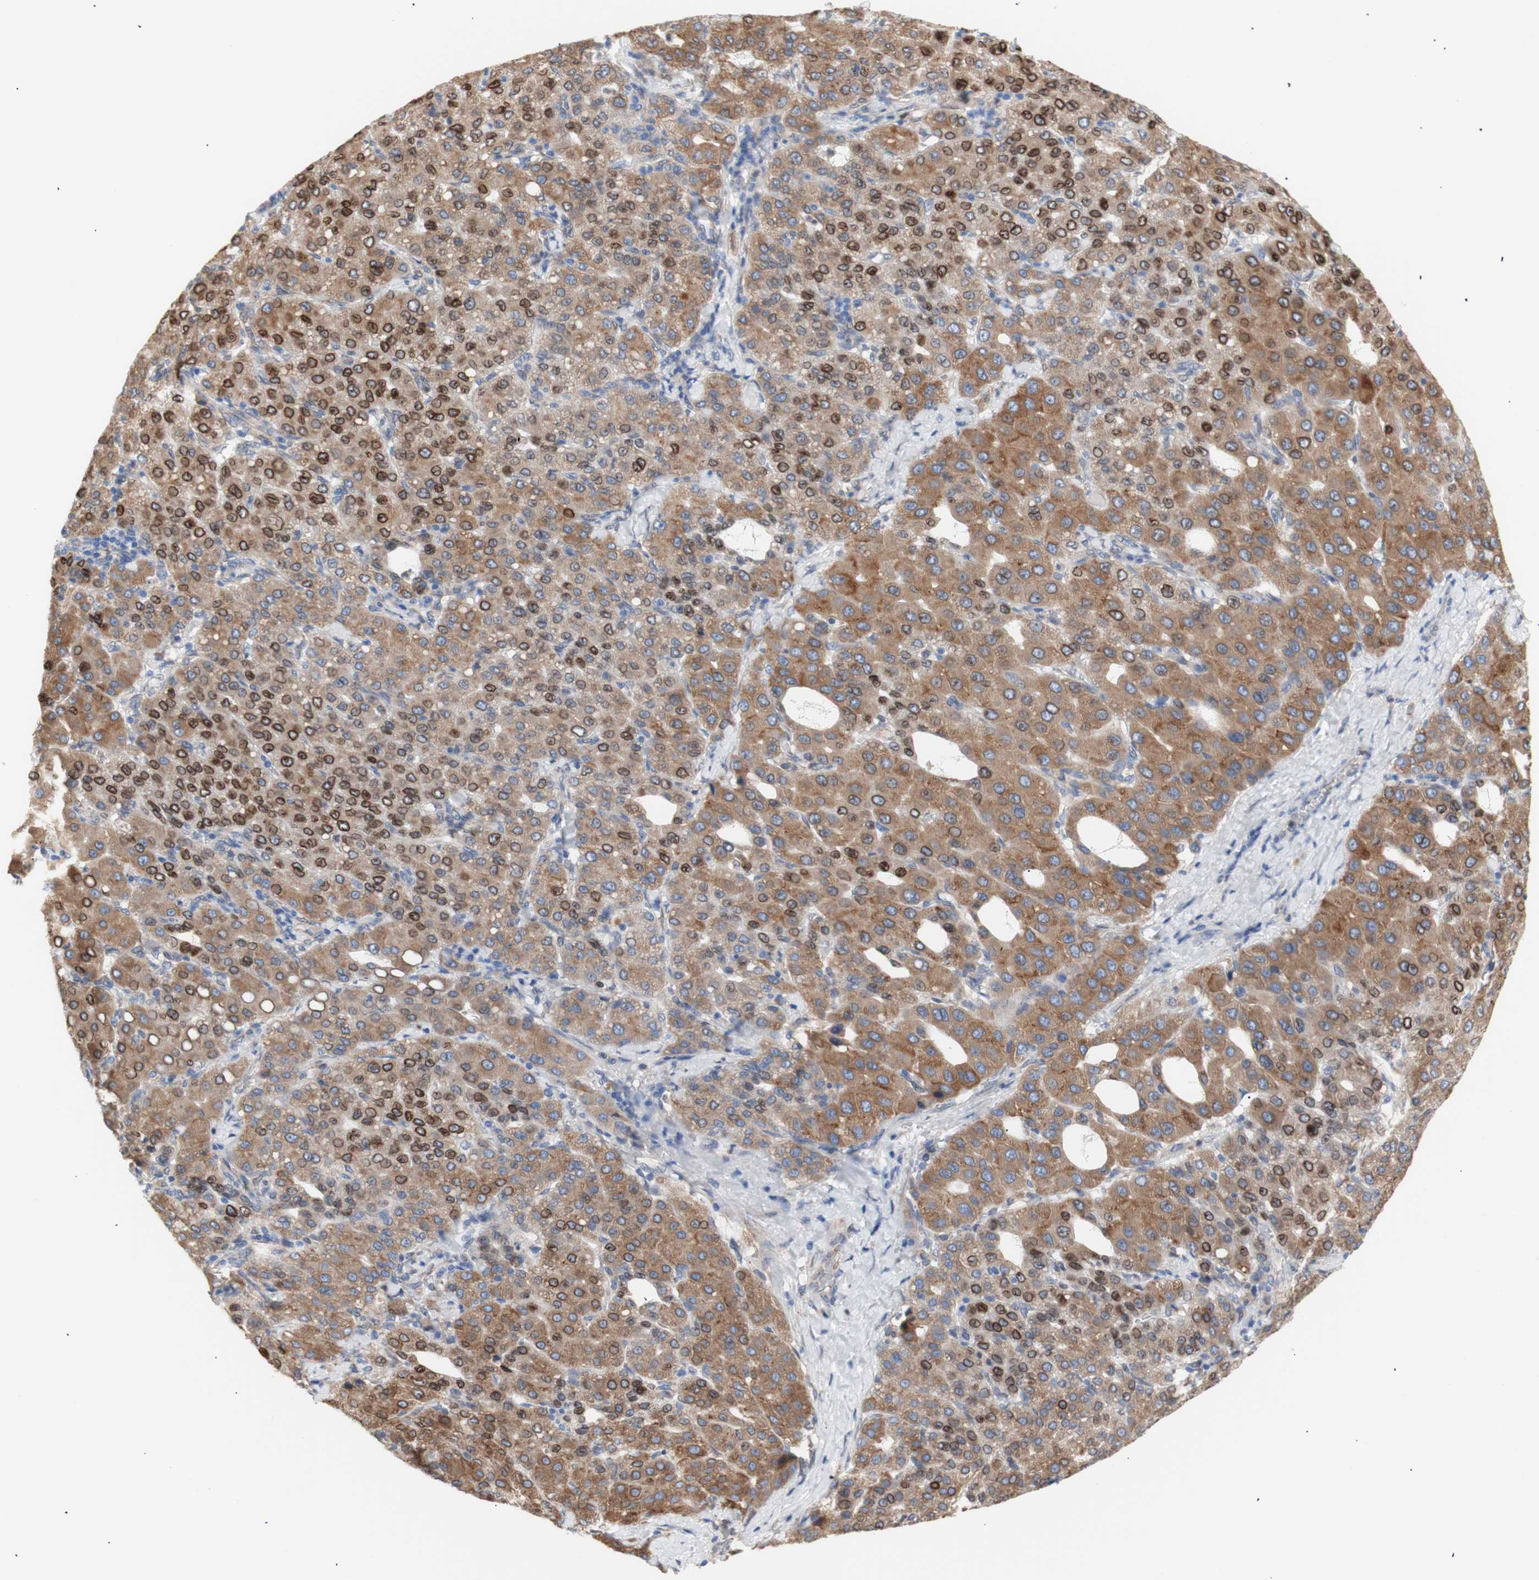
{"staining": {"intensity": "strong", "quantity": "25%-75%", "location": "cytoplasmic/membranous,nuclear"}, "tissue": "liver cancer", "cell_type": "Tumor cells", "image_type": "cancer", "snomed": [{"axis": "morphology", "description": "Carcinoma, Hepatocellular, NOS"}, {"axis": "topography", "description": "Liver"}], "caption": "Human hepatocellular carcinoma (liver) stained for a protein (brown) shows strong cytoplasmic/membranous and nuclear positive staining in approximately 25%-75% of tumor cells.", "gene": "ERLIN1", "patient": {"sex": "male", "age": 65}}